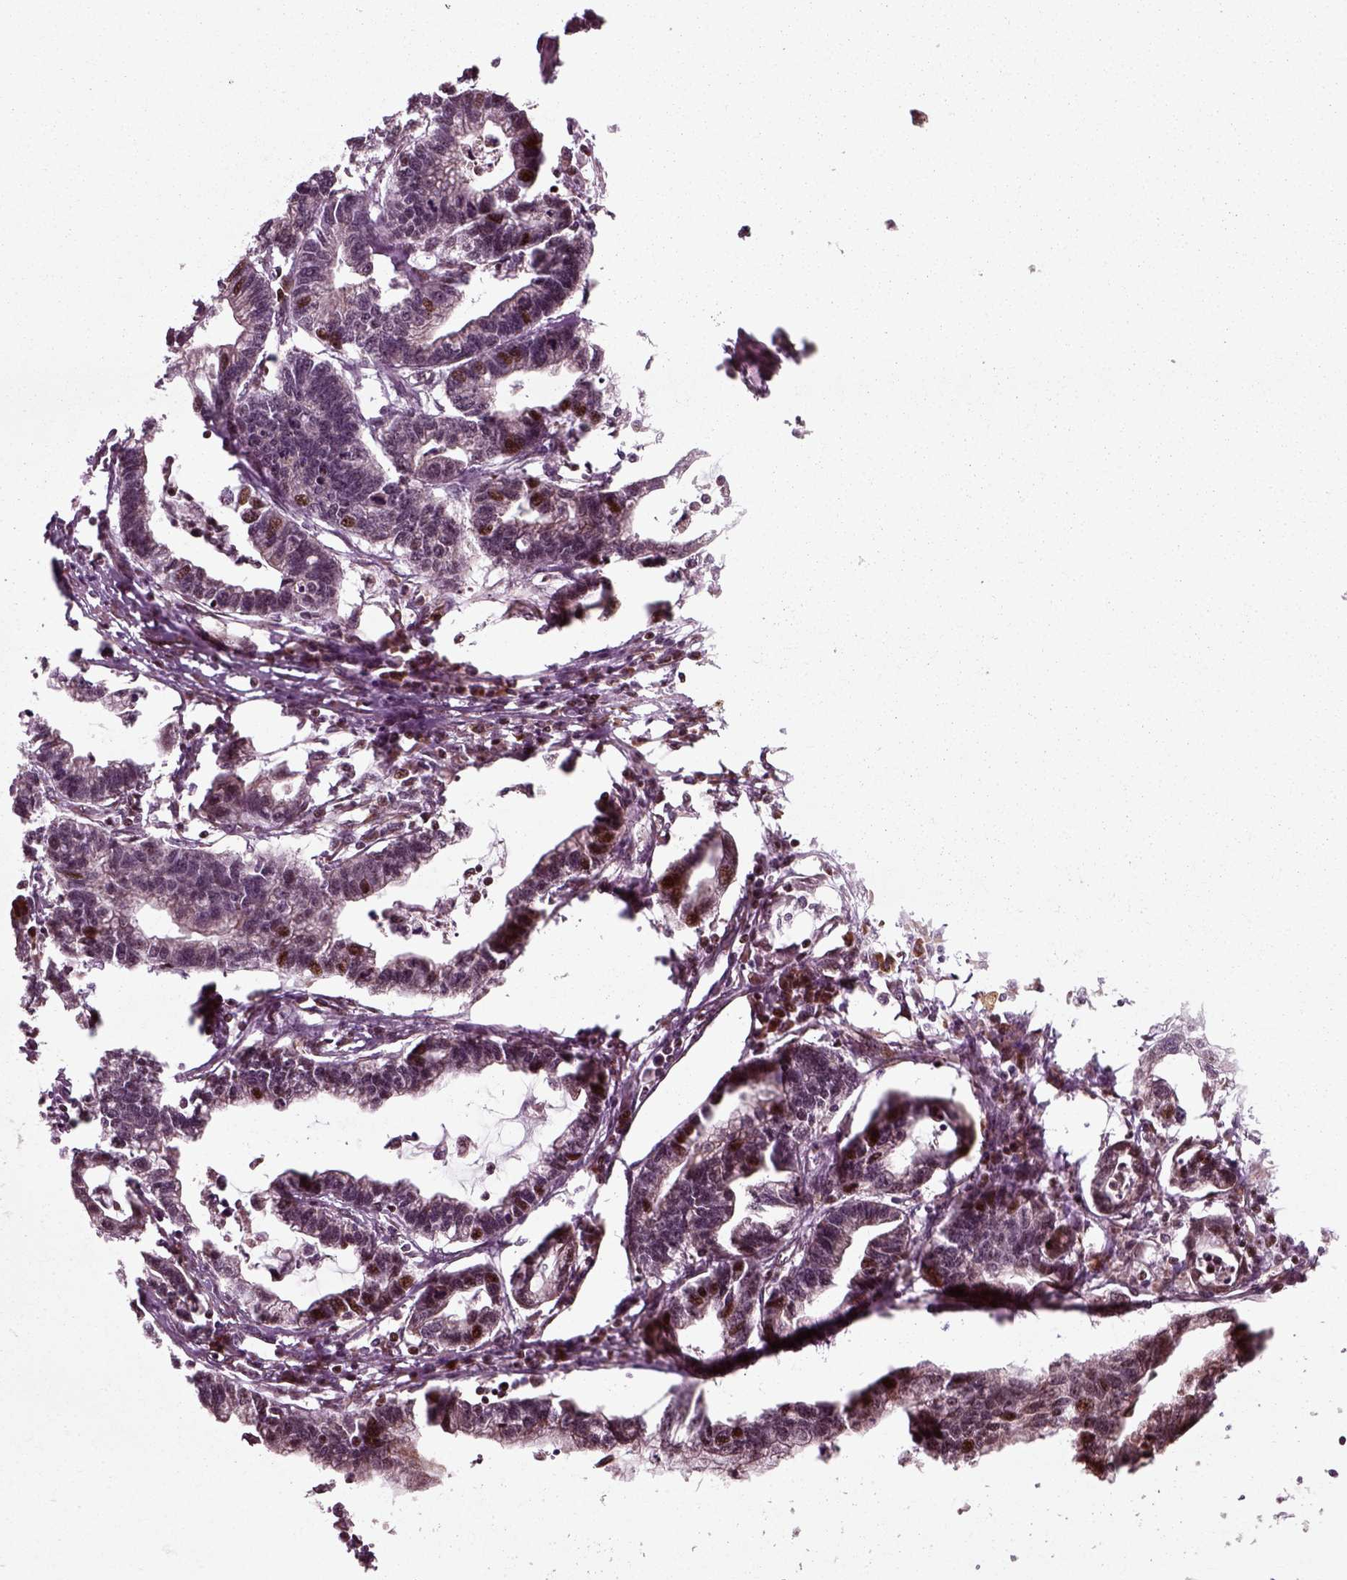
{"staining": {"intensity": "strong", "quantity": "<25%", "location": "nuclear"}, "tissue": "stomach cancer", "cell_type": "Tumor cells", "image_type": "cancer", "snomed": [{"axis": "morphology", "description": "Adenocarcinoma, NOS"}, {"axis": "topography", "description": "Stomach"}], "caption": "Immunohistochemistry (IHC) of human stomach adenocarcinoma reveals medium levels of strong nuclear positivity in about <25% of tumor cells.", "gene": "CDC14A", "patient": {"sex": "male", "age": 83}}